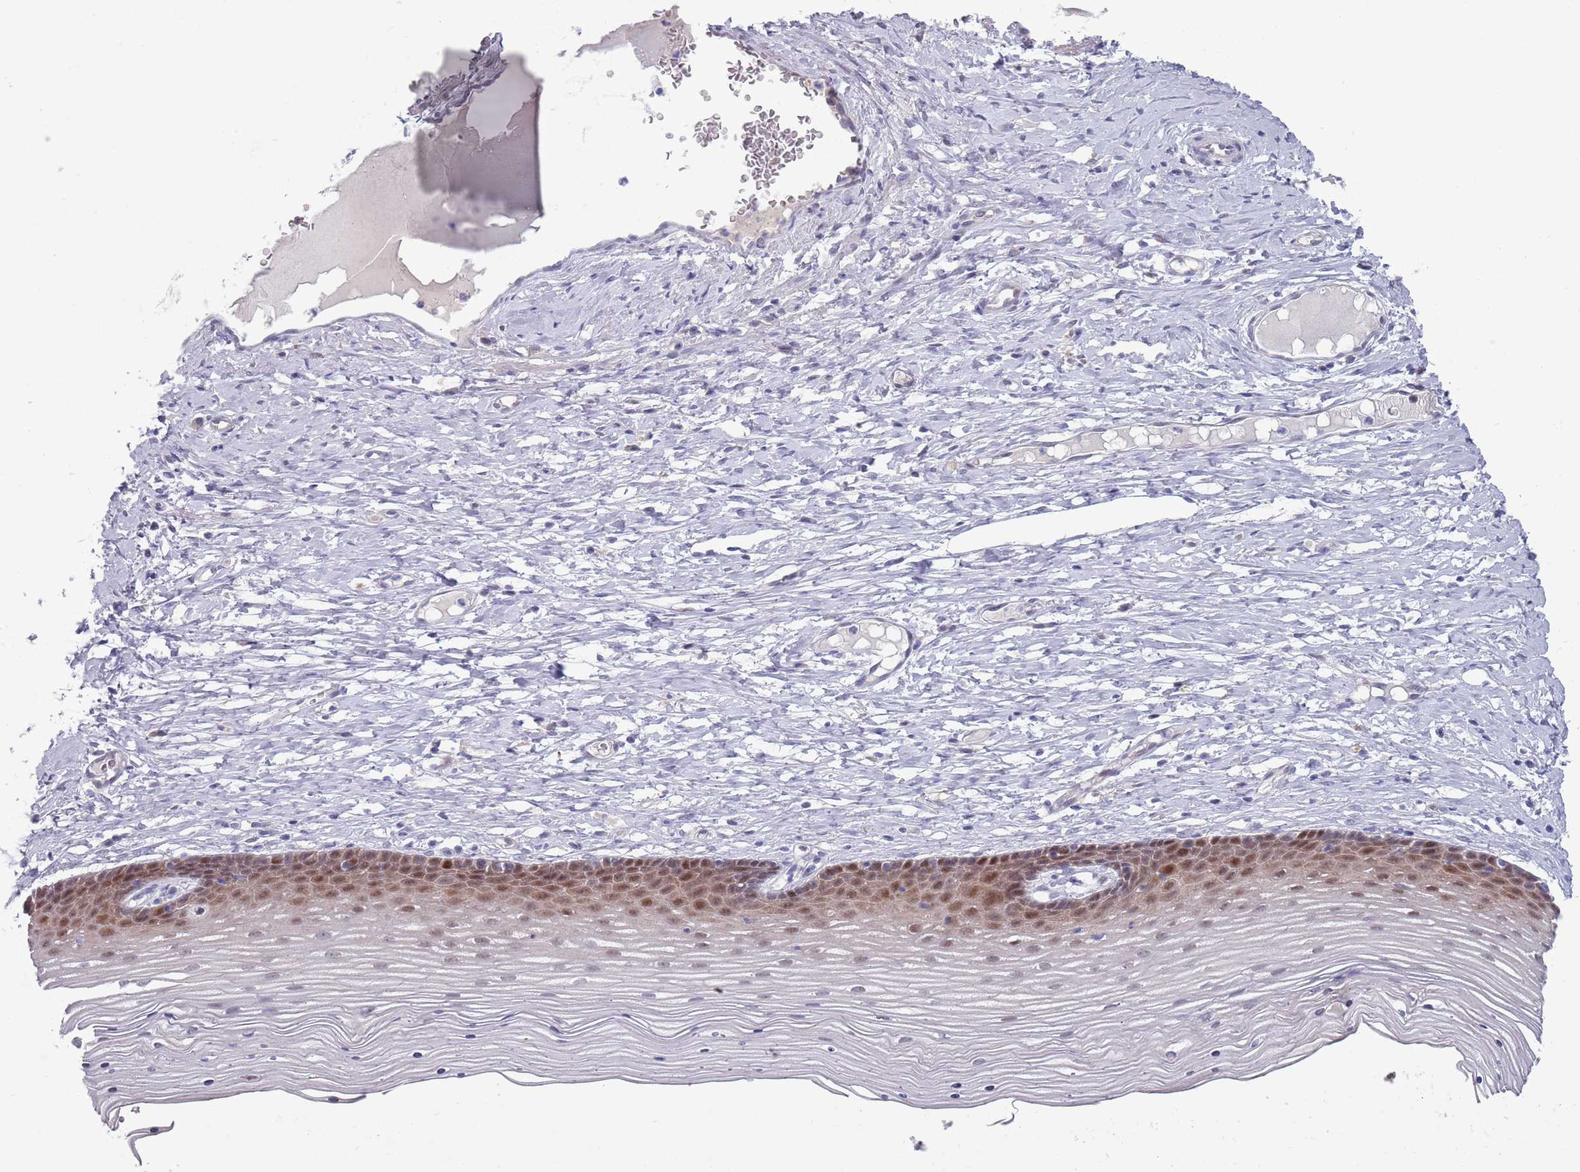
{"staining": {"intensity": "weak", "quantity": "25%-75%", "location": "cytoplasmic/membranous,nuclear"}, "tissue": "cervix", "cell_type": "Glandular cells", "image_type": "normal", "snomed": [{"axis": "morphology", "description": "Normal tissue, NOS"}, {"axis": "topography", "description": "Cervix"}], "caption": "Human cervix stained with a brown dye reveals weak cytoplasmic/membranous,nuclear positive expression in approximately 25%-75% of glandular cells.", "gene": "CLNS1A", "patient": {"sex": "female", "age": 42}}